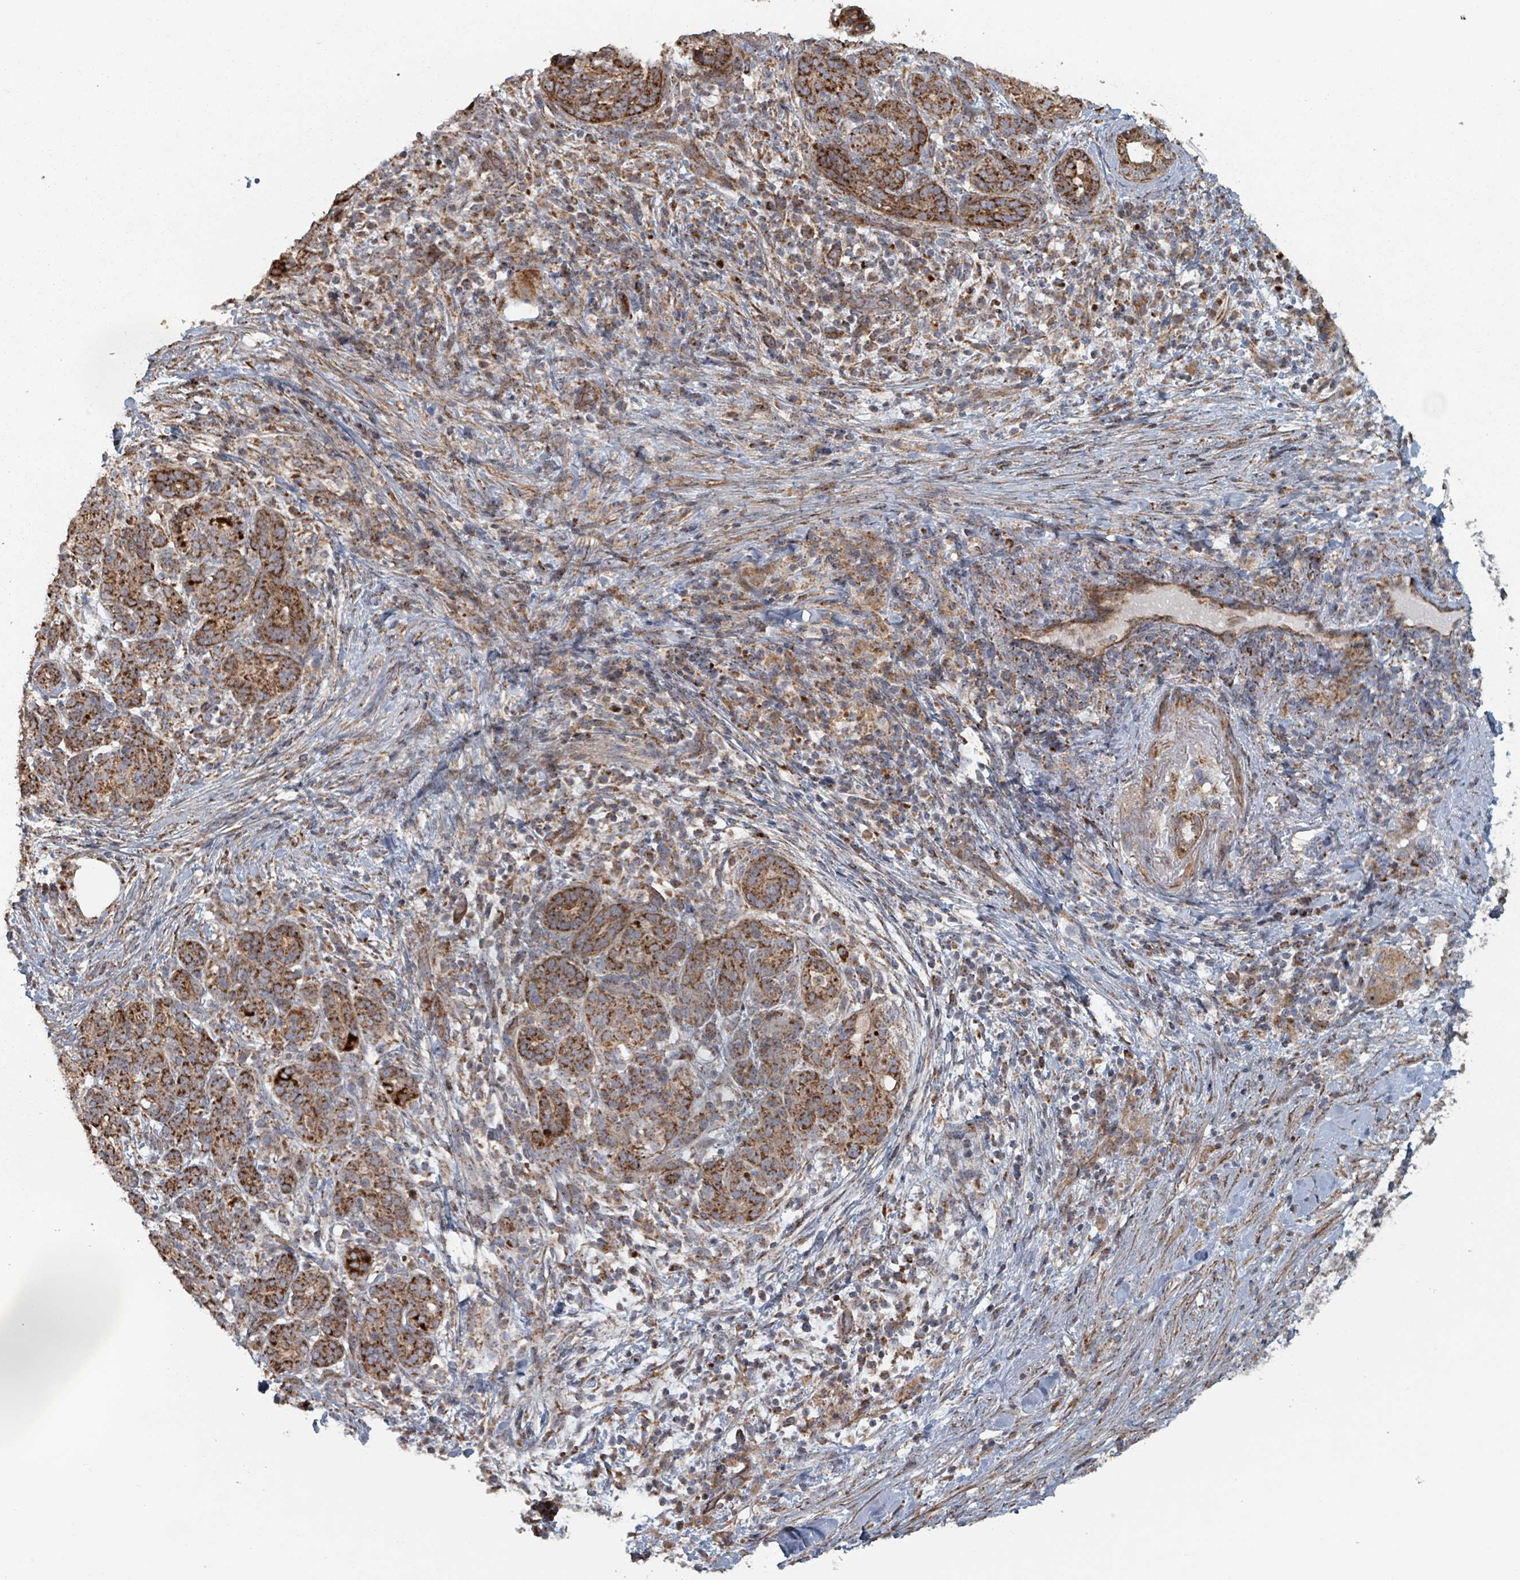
{"staining": {"intensity": "strong", "quantity": ">75%", "location": "cytoplasmic/membranous"}, "tissue": "pancreatic cancer", "cell_type": "Tumor cells", "image_type": "cancer", "snomed": [{"axis": "morphology", "description": "Adenocarcinoma, NOS"}, {"axis": "topography", "description": "Pancreas"}], "caption": "A high-resolution image shows IHC staining of pancreatic cancer, which exhibits strong cytoplasmic/membranous positivity in approximately >75% of tumor cells.", "gene": "MRPL4", "patient": {"sex": "male", "age": 44}}